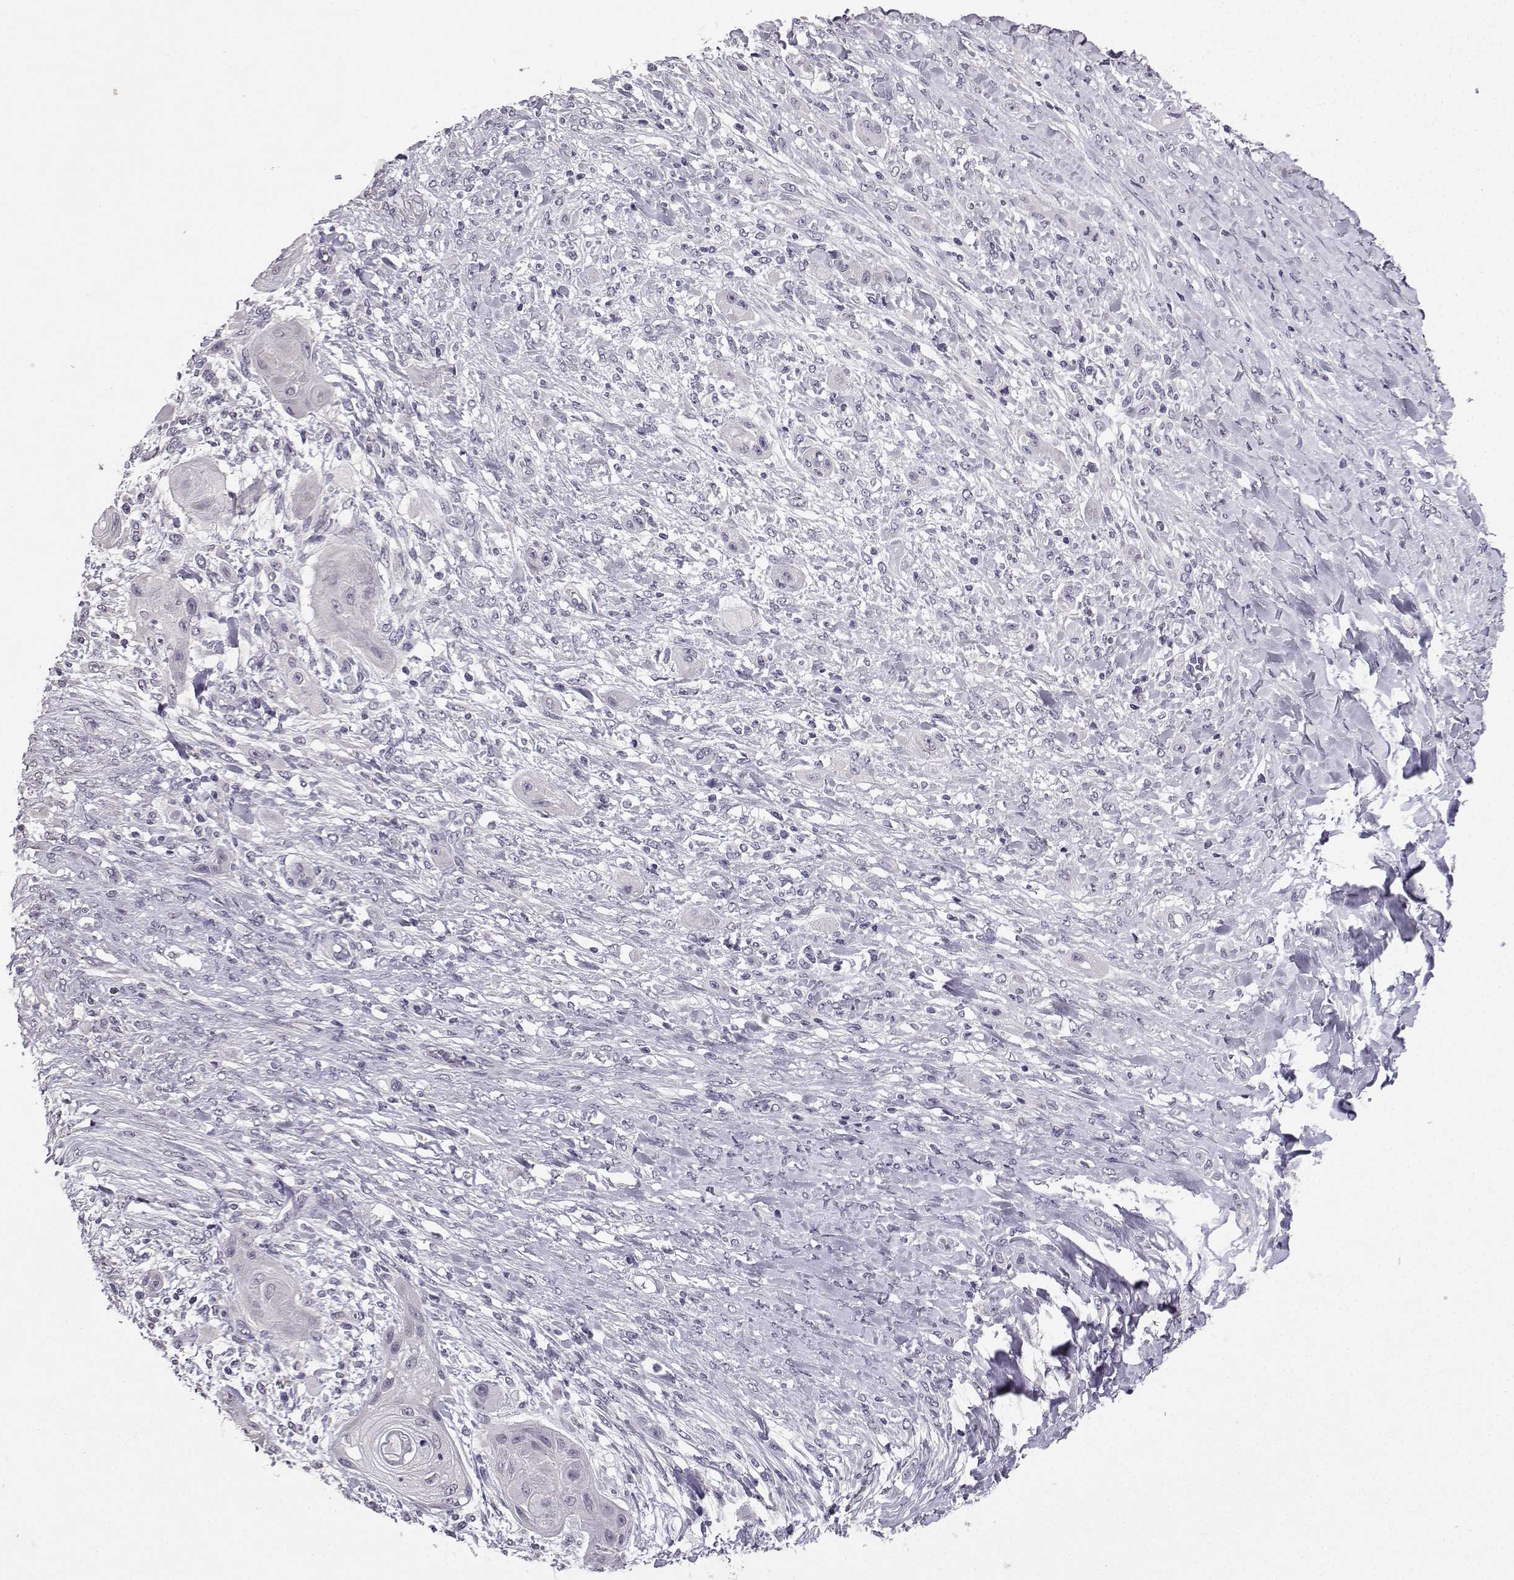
{"staining": {"intensity": "negative", "quantity": "none", "location": "none"}, "tissue": "skin cancer", "cell_type": "Tumor cells", "image_type": "cancer", "snomed": [{"axis": "morphology", "description": "Squamous cell carcinoma, NOS"}, {"axis": "topography", "description": "Skin"}], "caption": "Immunohistochemistry of human skin cancer (squamous cell carcinoma) displays no expression in tumor cells. (DAB (3,3'-diaminobenzidine) immunohistochemistry visualized using brightfield microscopy, high magnification).", "gene": "SPAG11B", "patient": {"sex": "male", "age": 62}}